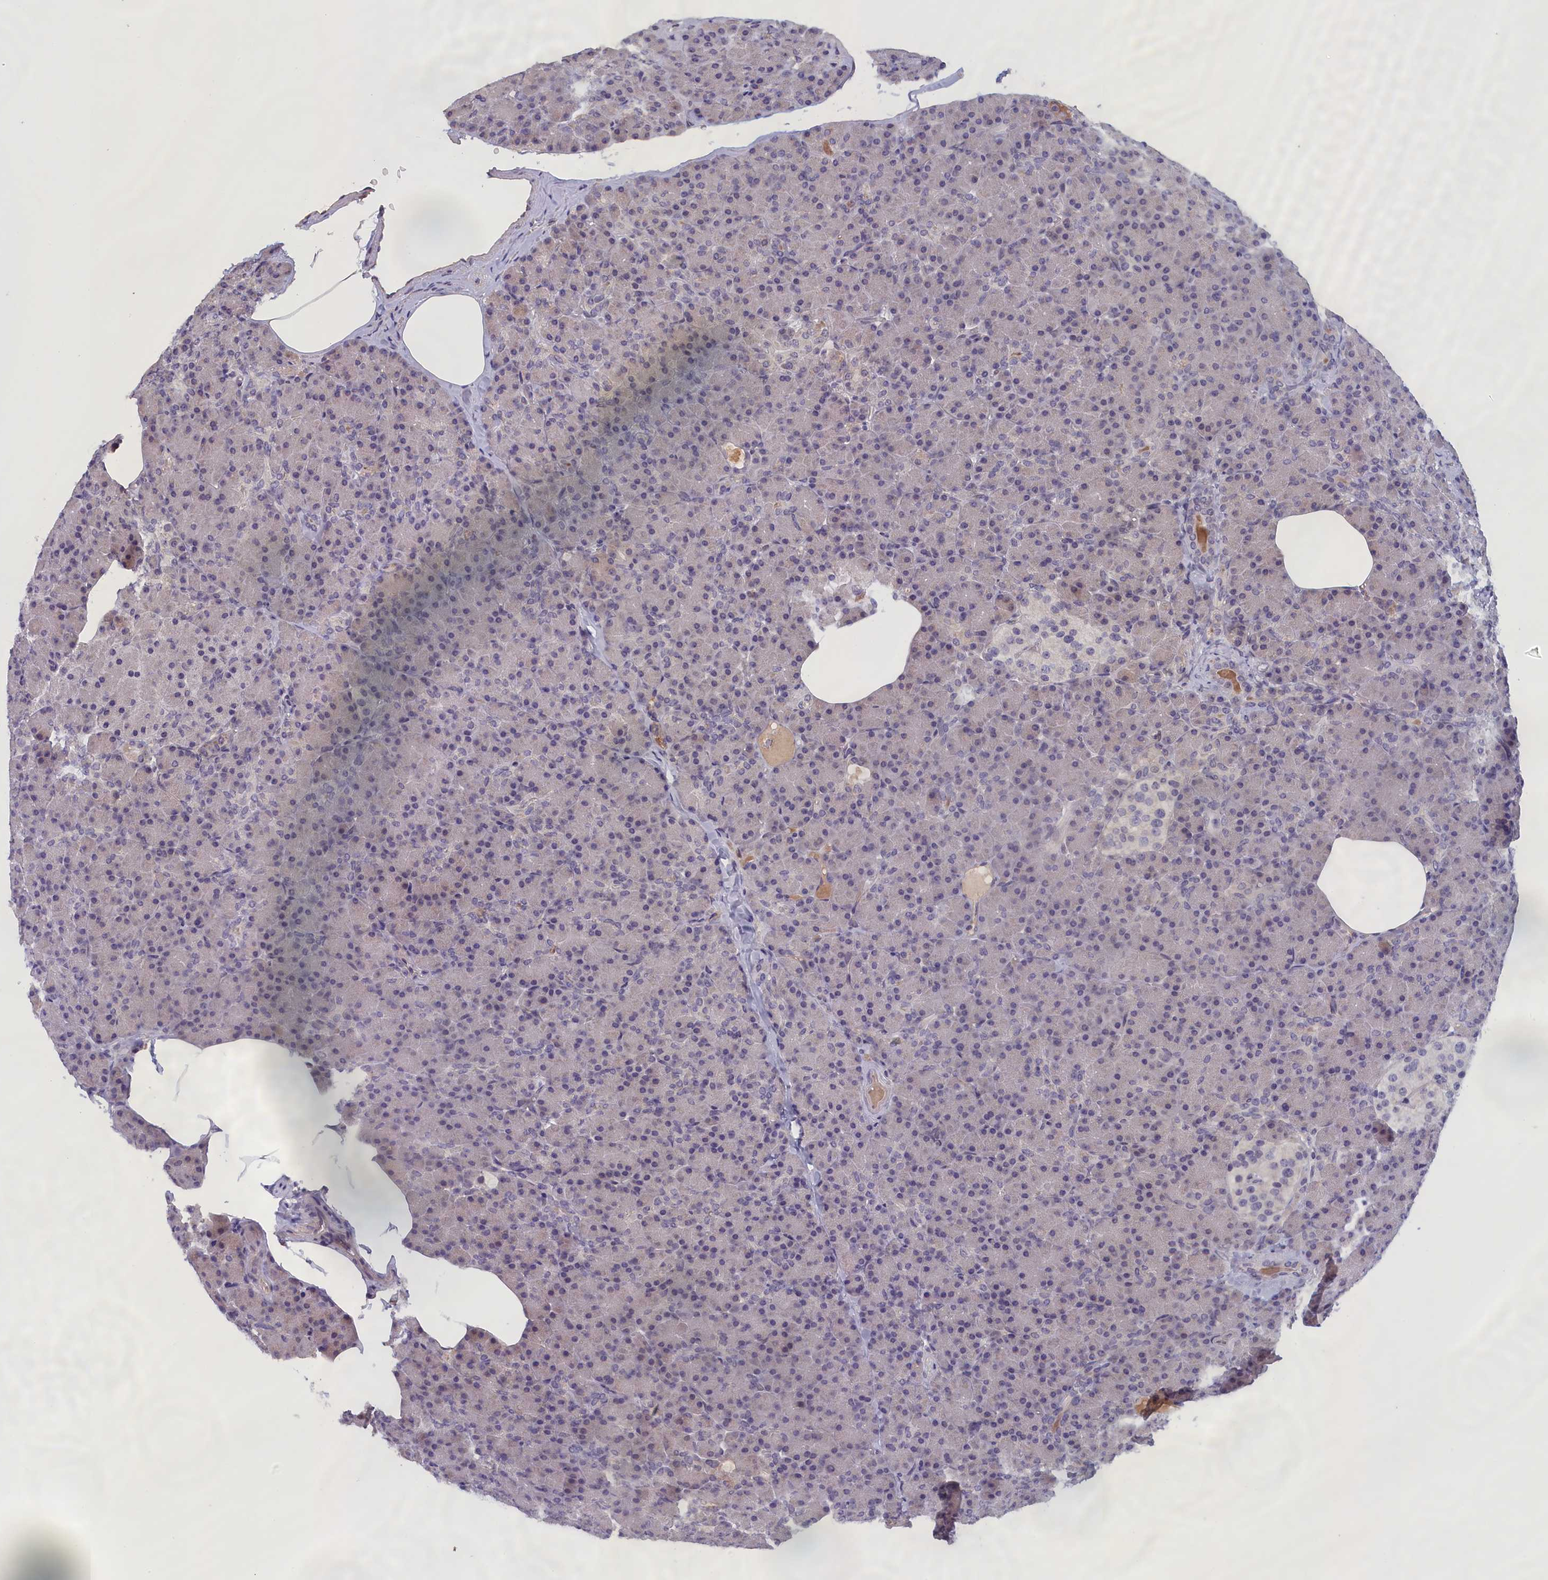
{"staining": {"intensity": "weak", "quantity": "<25%", "location": "cytoplasmic/membranous"}, "tissue": "pancreas", "cell_type": "Exocrine glandular cells", "image_type": "normal", "snomed": [{"axis": "morphology", "description": "Normal tissue, NOS"}, {"axis": "topography", "description": "Pancreas"}], "caption": "Protein analysis of unremarkable pancreas shows no significant staining in exocrine glandular cells. (DAB immunohistochemistry, high magnification).", "gene": "IGFALS", "patient": {"sex": "female", "age": 43}}